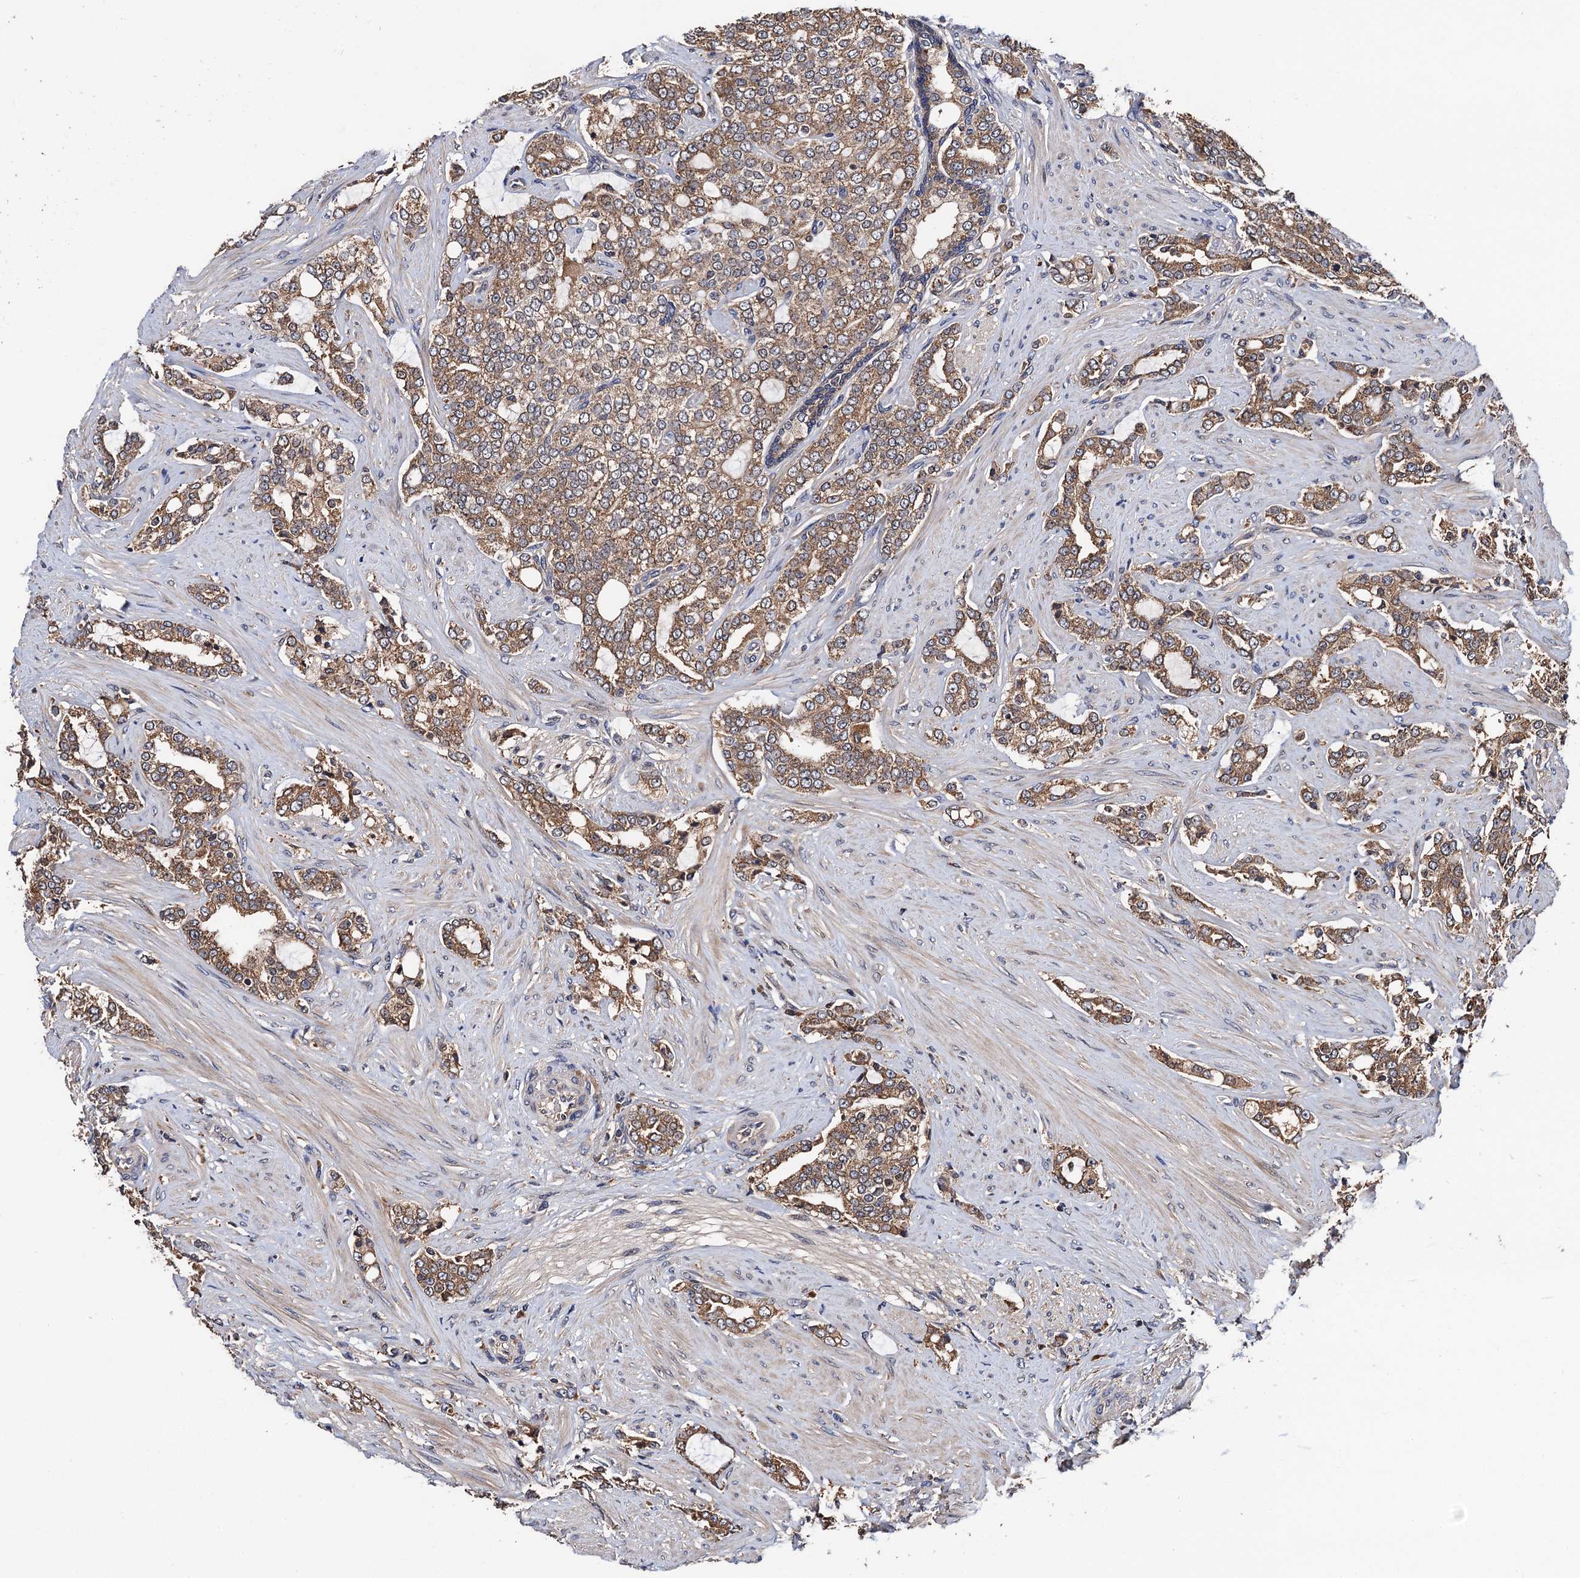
{"staining": {"intensity": "moderate", "quantity": ">75%", "location": "cytoplasmic/membranous"}, "tissue": "prostate cancer", "cell_type": "Tumor cells", "image_type": "cancer", "snomed": [{"axis": "morphology", "description": "Adenocarcinoma, High grade"}, {"axis": "topography", "description": "Prostate"}], "caption": "Protein analysis of prostate cancer tissue exhibits moderate cytoplasmic/membranous staining in about >75% of tumor cells.", "gene": "RGS11", "patient": {"sex": "male", "age": 64}}